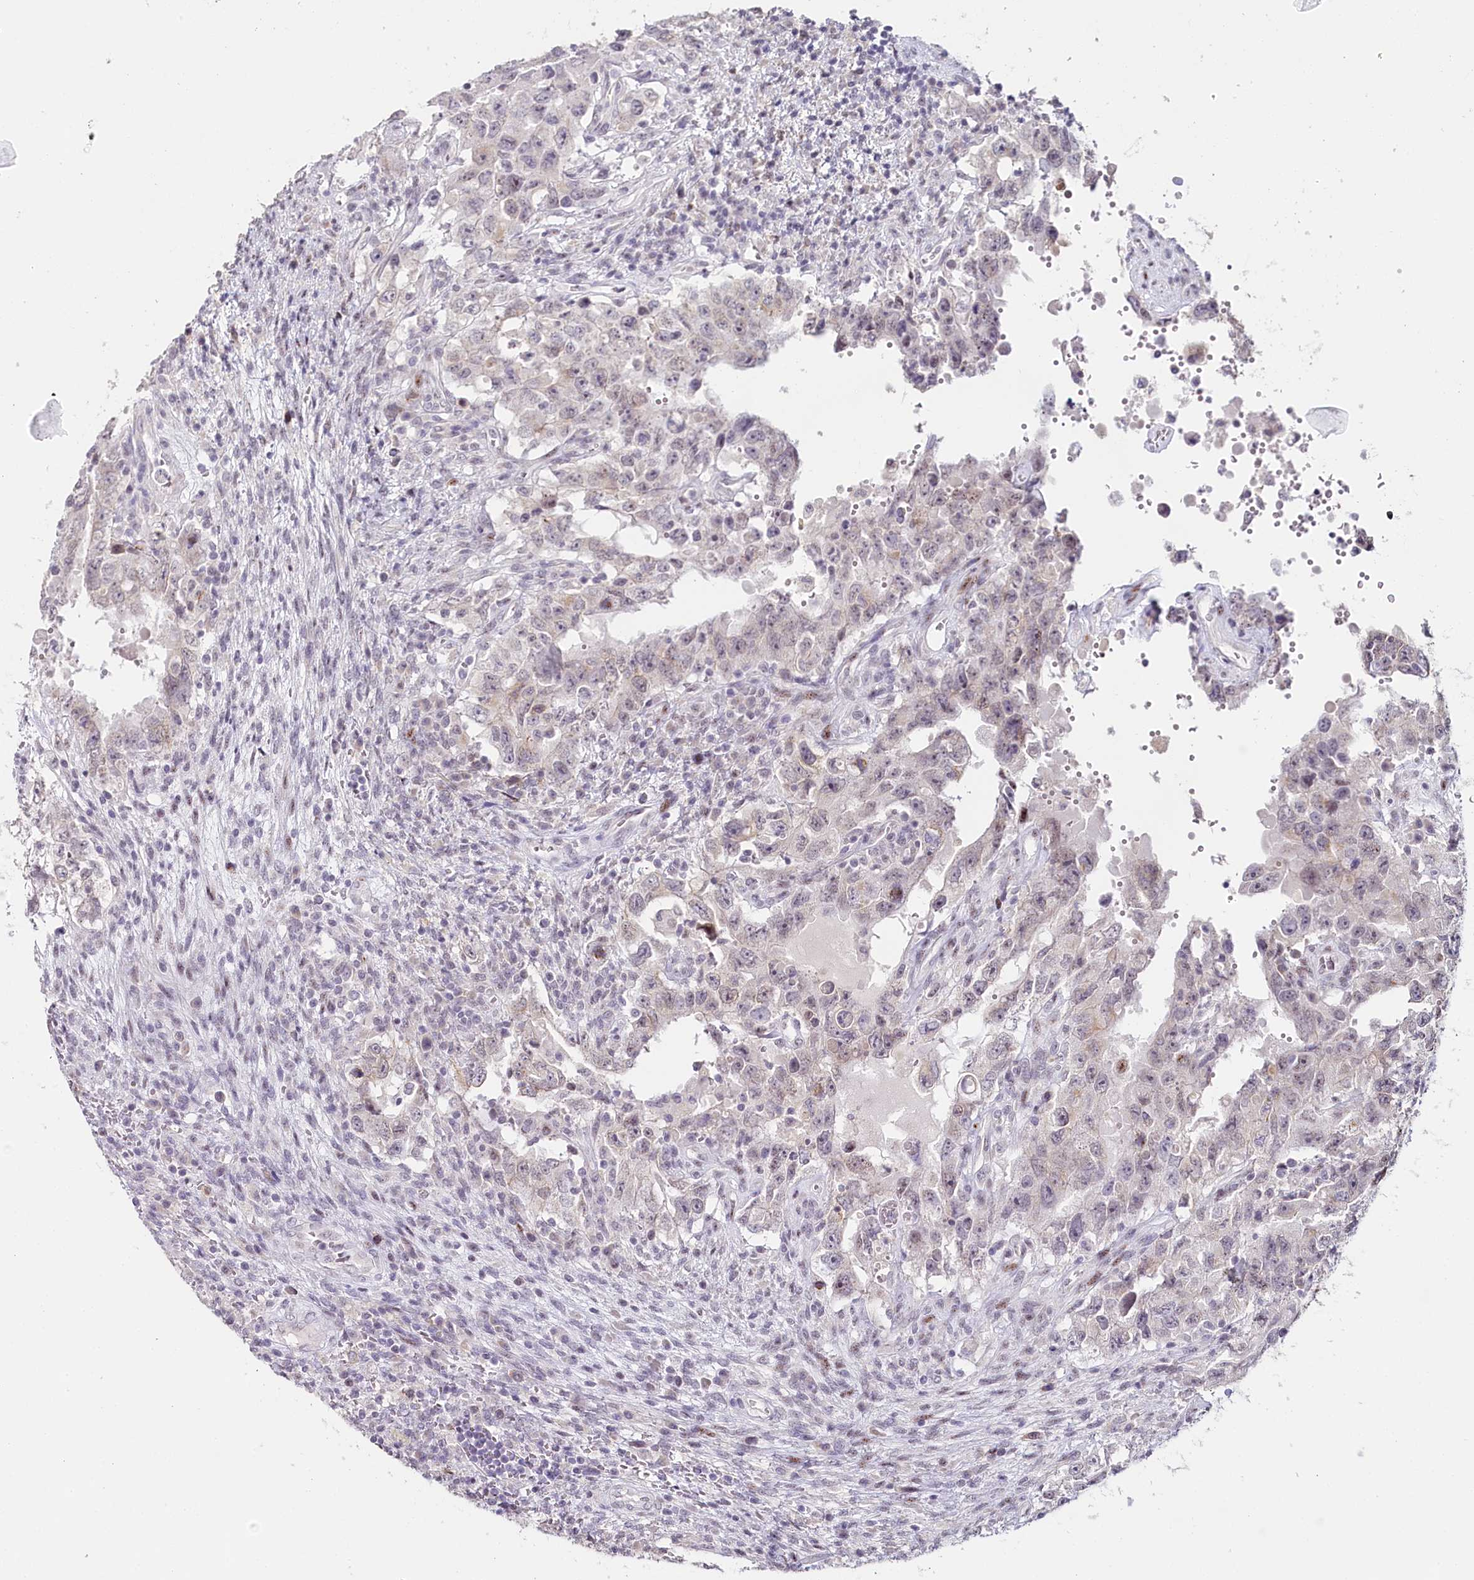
{"staining": {"intensity": "weak", "quantity": "<25%", "location": "cytoplasmic/membranous"}, "tissue": "testis cancer", "cell_type": "Tumor cells", "image_type": "cancer", "snomed": [{"axis": "morphology", "description": "Carcinoma, Embryonal, NOS"}, {"axis": "topography", "description": "Testis"}], "caption": "Immunohistochemistry (IHC) image of neoplastic tissue: testis cancer stained with DAB exhibits no significant protein positivity in tumor cells.", "gene": "HPD", "patient": {"sex": "male", "age": 26}}